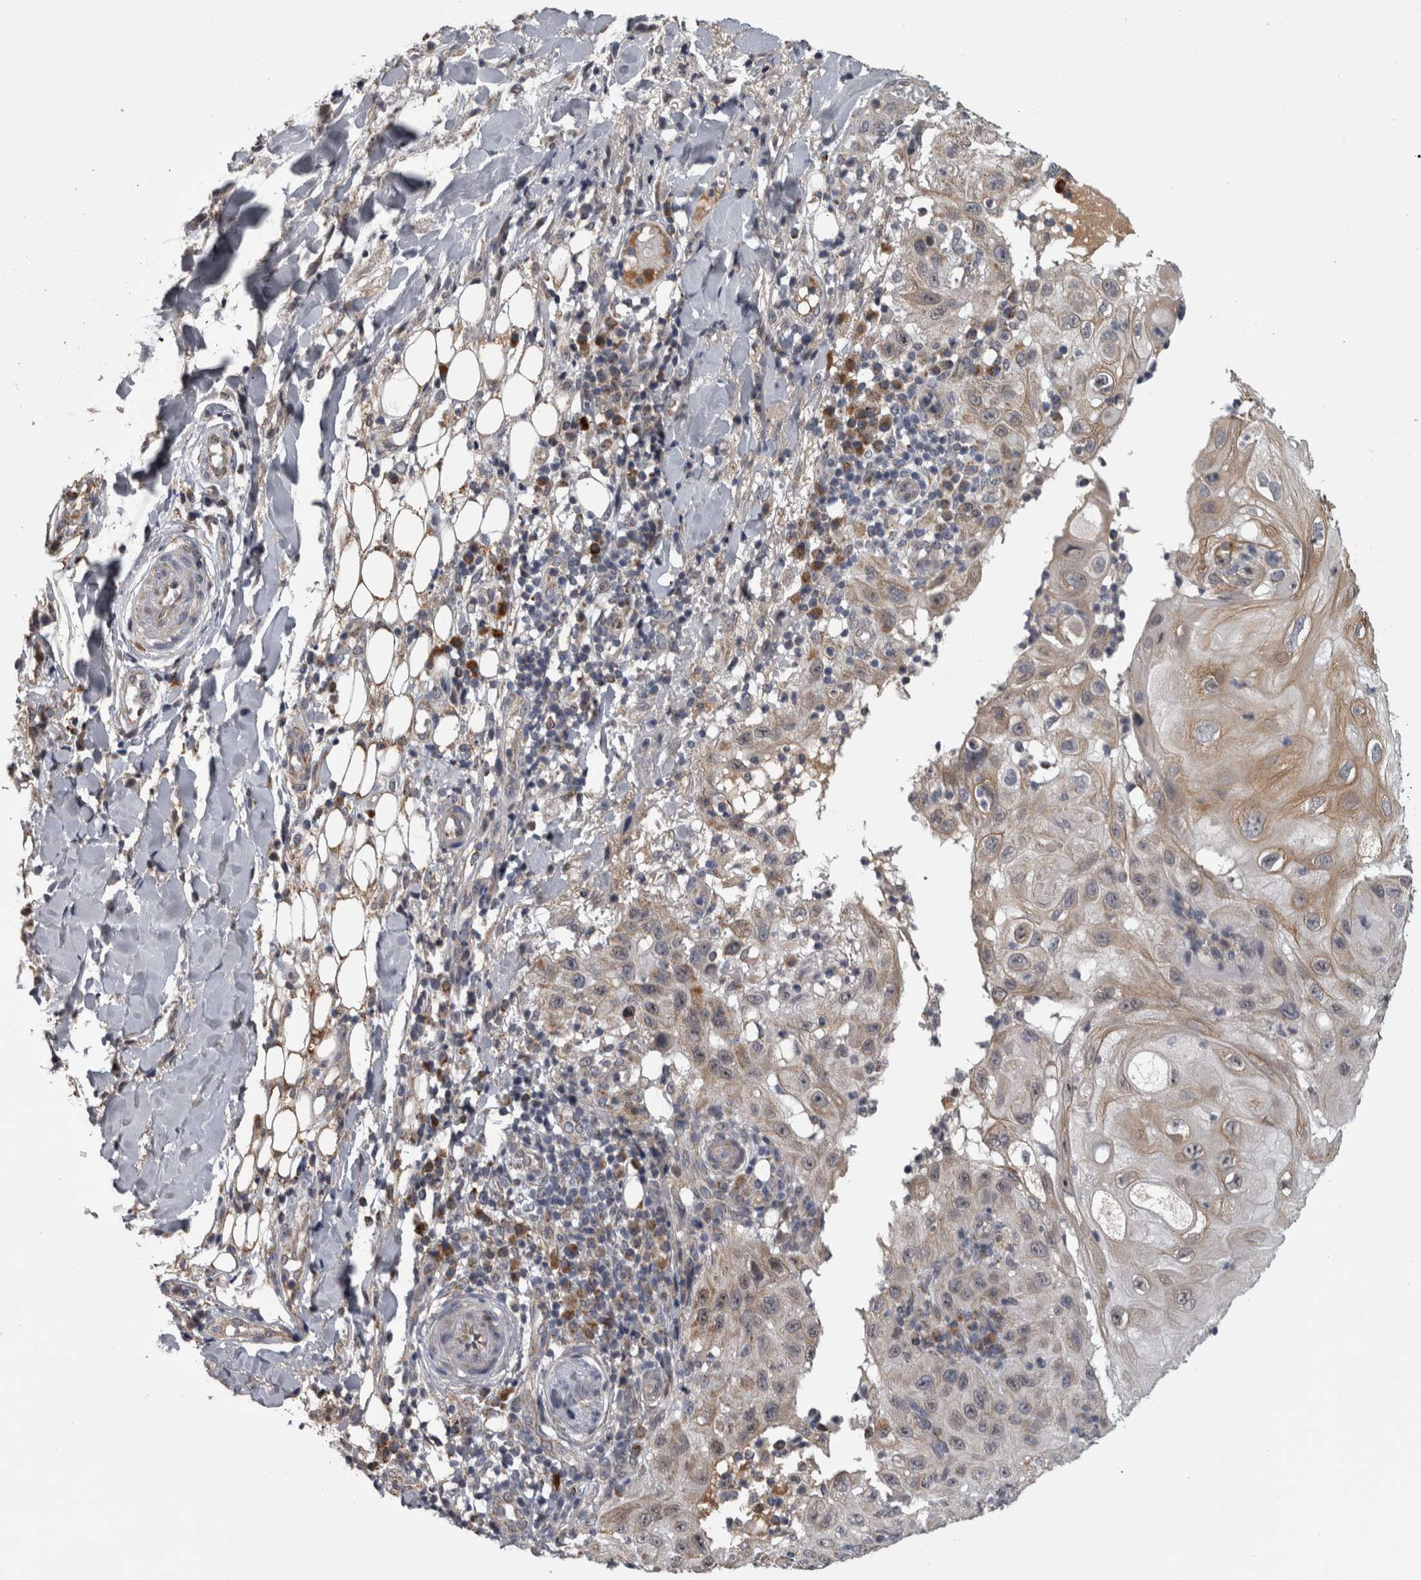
{"staining": {"intensity": "weak", "quantity": ">75%", "location": "cytoplasmic/membranous"}, "tissue": "skin cancer", "cell_type": "Tumor cells", "image_type": "cancer", "snomed": [{"axis": "morphology", "description": "Normal tissue, NOS"}, {"axis": "morphology", "description": "Squamous cell carcinoma, NOS"}, {"axis": "topography", "description": "Skin"}], "caption": "Immunohistochemistry of squamous cell carcinoma (skin) exhibits low levels of weak cytoplasmic/membranous staining in approximately >75% of tumor cells.", "gene": "DBT", "patient": {"sex": "female", "age": 96}}